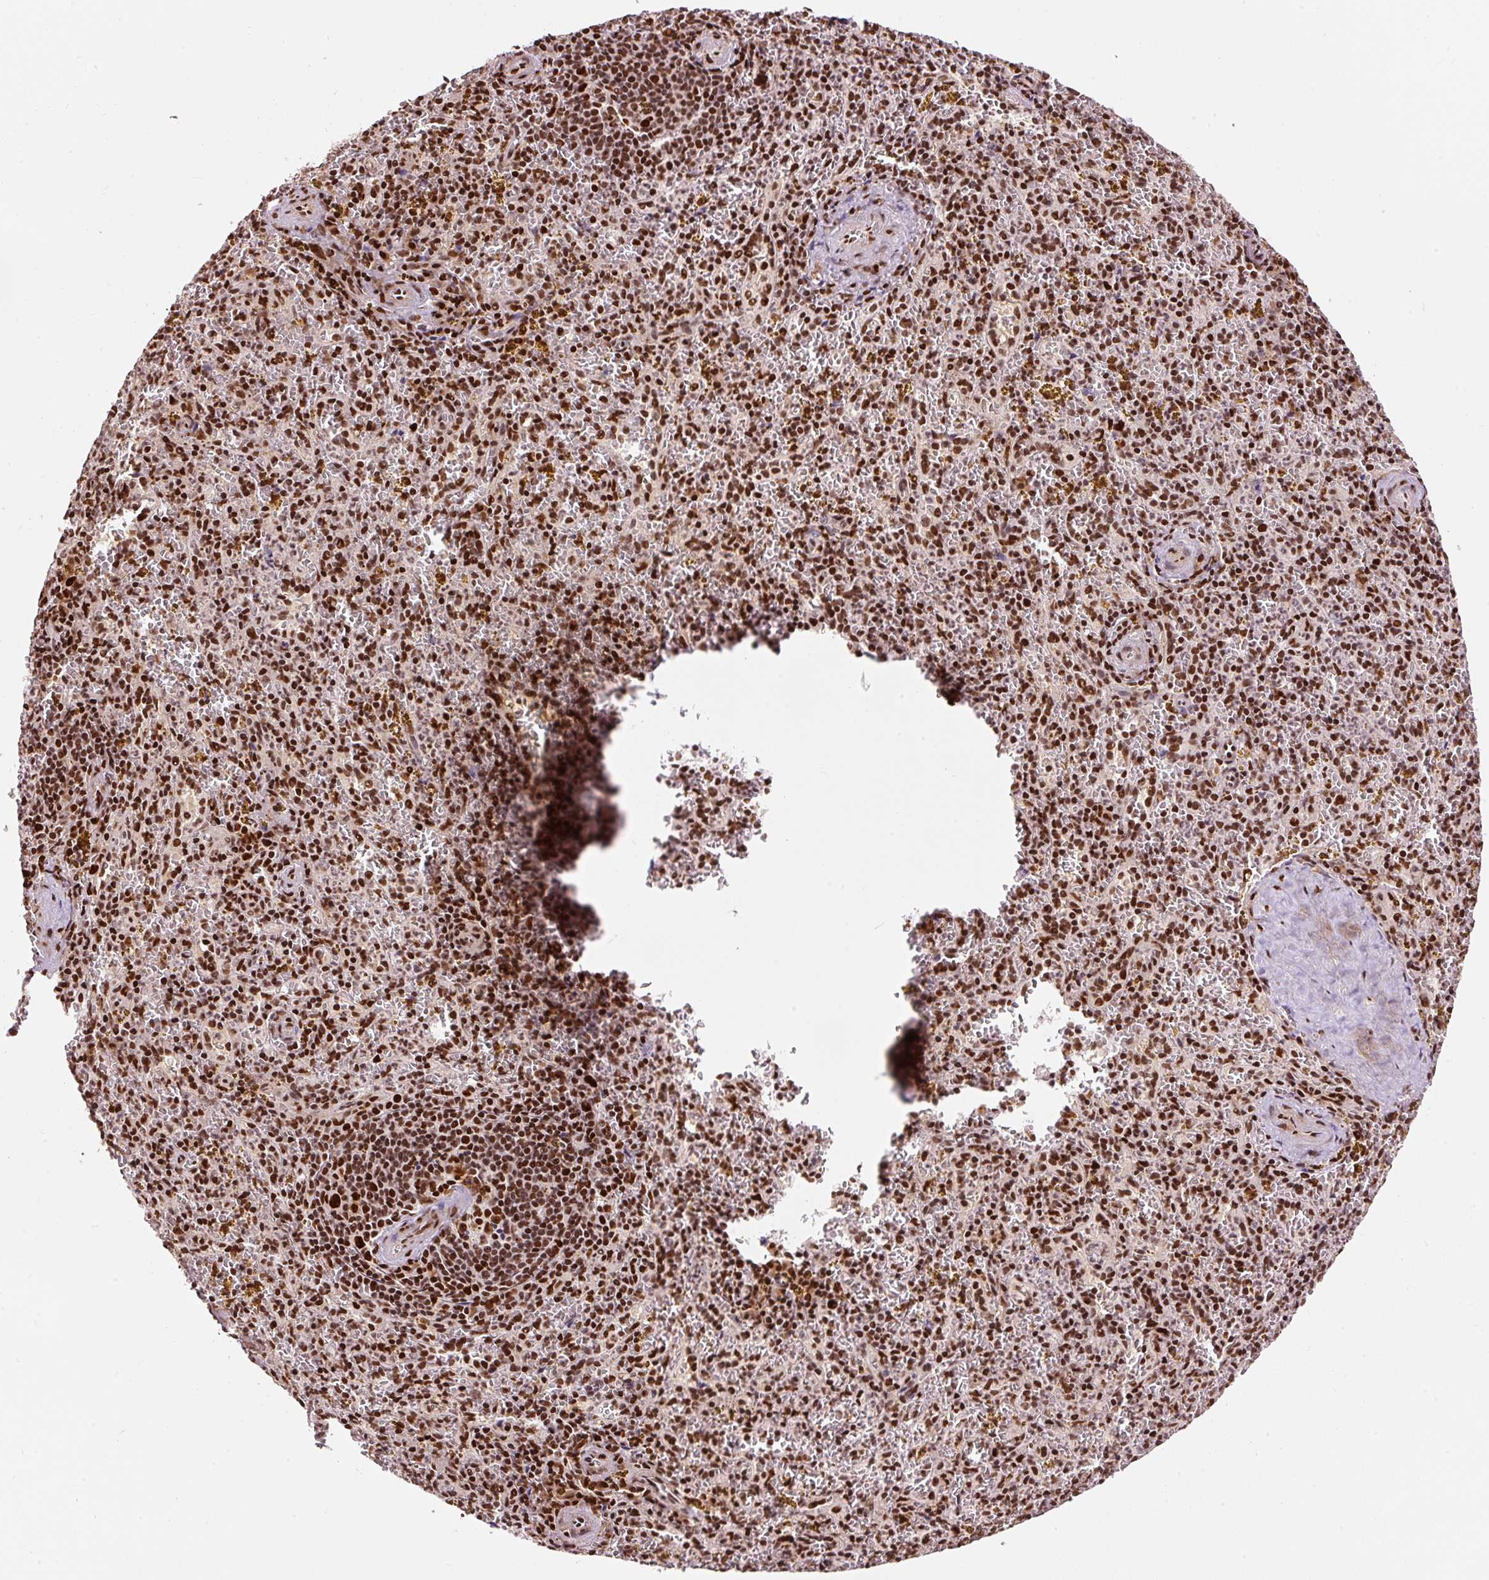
{"staining": {"intensity": "strong", "quantity": ">75%", "location": "nuclear"}, "tissue": "spleen", "cell_type": "Cells in red pulp", "image_type": "normal", "snomed": [{"axis": "morphology", "description": "Normal tissue, NOS"}, {"axis": "topography", "description": "Spleen"}], "caption": "Immunohistochemical staining of unremarkable spleen demonstrates >75% levels of strong nuclear protein positivity in approximately >75% of cells in red pulp. The staining was performed using DAB to visualize the protein expression in brown, while the nuclei were stained in blue with hematoxylin (Magnification: 20x).", "gene": "HNRNPC", "patient": {"sex": "male", "age": 57}}